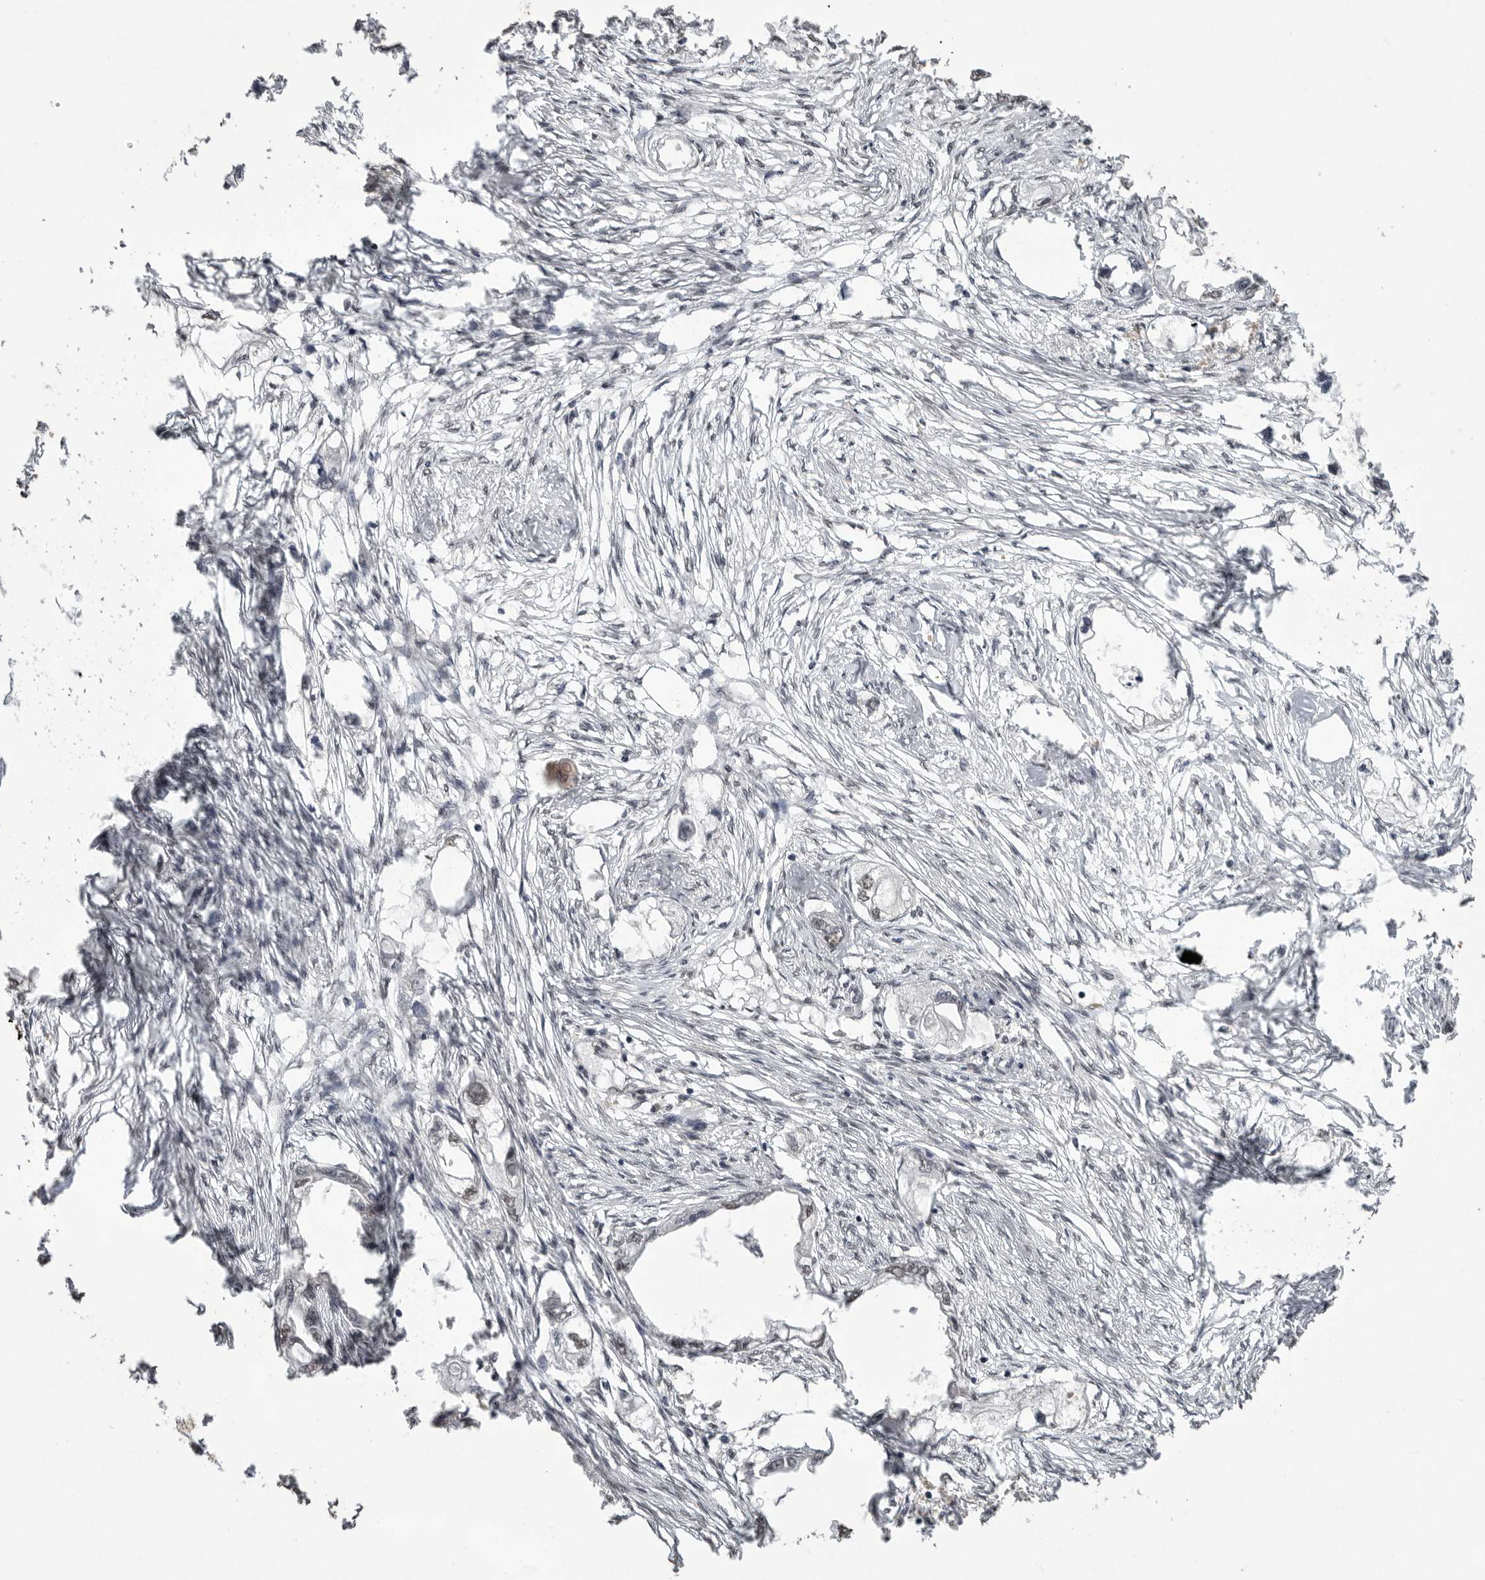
{"staining": {"intensity": "negative", "quantity": "none", "location": "none"}, "tissue": "endometrial cancer", "cell_type": "Tumor cells", "image_type": "cancer", "snomed": [{"axis": "morphology", "description": "Adenocarcinoma, NOS"}, {"axis": "morphology", "description": "Adenocarcinoma, metastatic, NOS"}, {"axis": "topography", "description": "Adipose tissue"}, {"axis": "topography", "description": "Endometrium"}], "caption": "High magnification brightfield microscopy of endometrial metastatic adenocarcinoma stained with DAB (3,3'-diaminobenzidine) (brown) and counterstained with hematoxylin (blue): tumor cells show no significant expression. (Brightfield microscopy of DAB (3,3'-diaminobenzidine) IHC at high magnification).", "gene": "PPP1R10", "patient": {"sex": "female", "age": 67}}